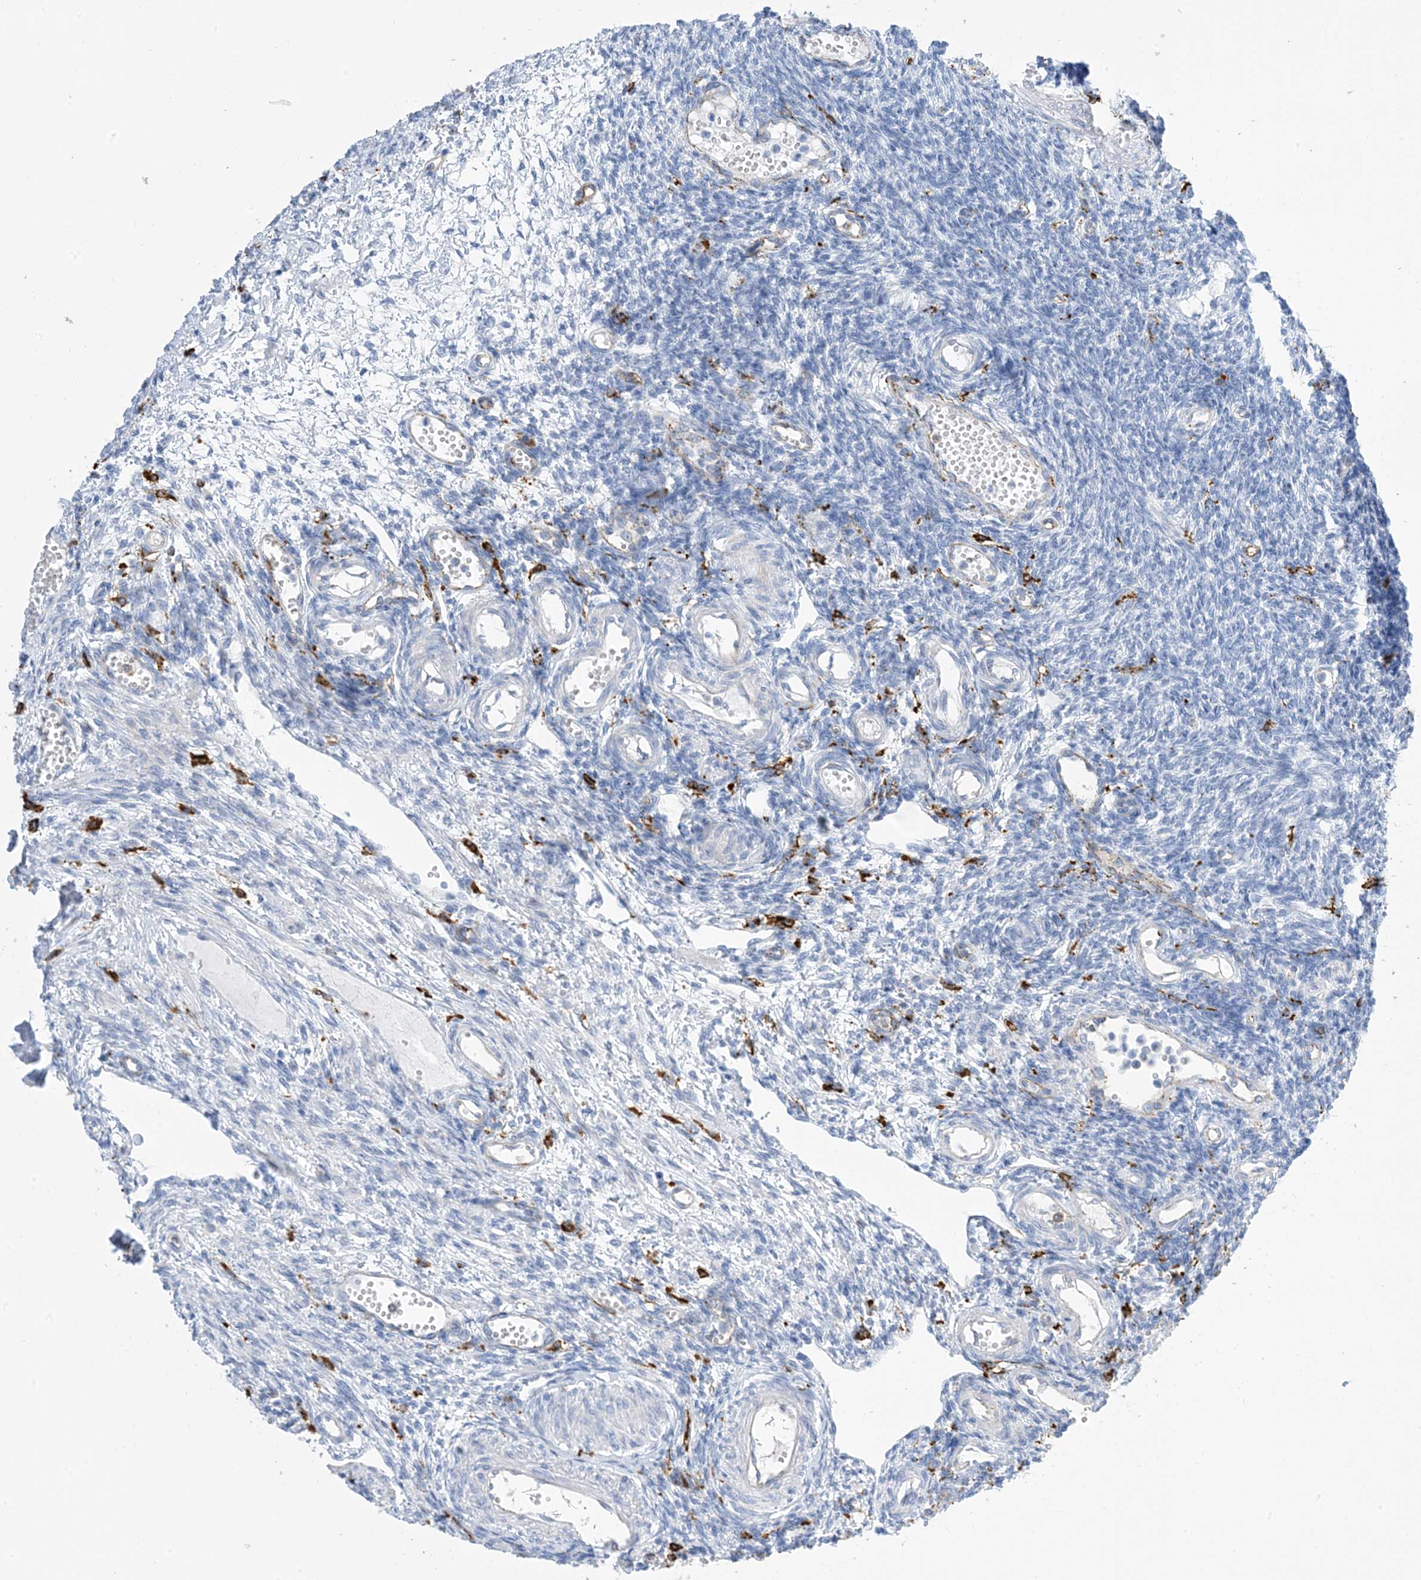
{"staining": {"intensity": "negative", "quantity": "none", "location": "none"}, "tissue": "ovary", "cell_type": "Ovarian stroma cells", "image_type": "normal", "snomed": [{"axis": "morphology", "description": "Normal tissue, NOS"}, {"axis": "morphology", "description": "Cyst, NOS"}, {"axis": "topography", "description": "Ovary"}], "caption": "Immunohistochemistry histopathology image of unremarkable ovary: ovary stained with DAB (3,3'-diaminobenzidine) reveals no significant protein staining in ovarian stroma cells.", "gene": "DPH3", "patient": {"sex": "female", "age": 33}}